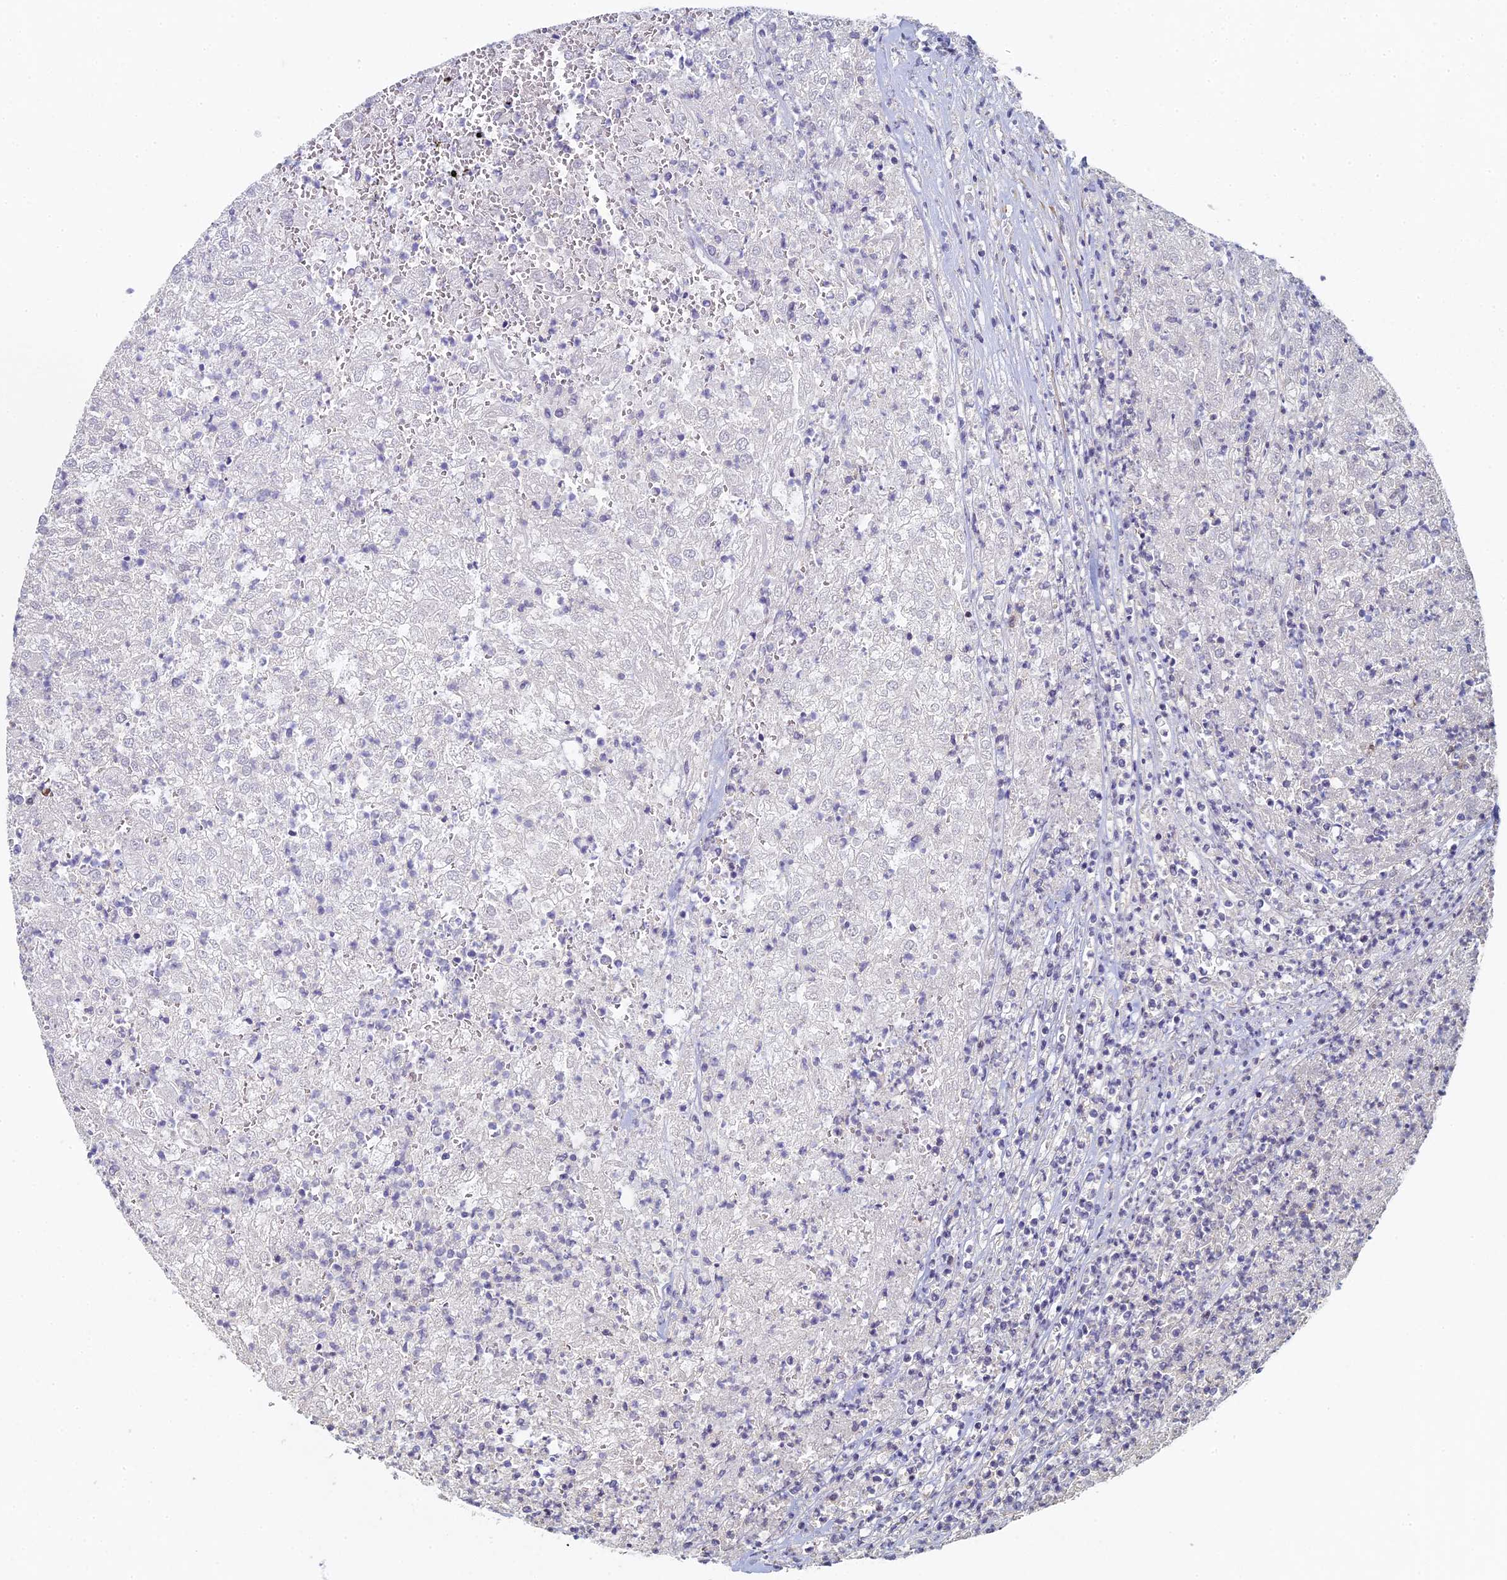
{"staining": {"intensity": "negative", "quantity": "none", "location": "none"}, "tissue": "renal cancer", "cell_type": "Tumor cells", "image_type": "cancer", "snomed": [{"axis": "morphology", "description": "Adenocarcinoma, NOS"}, {"axis": "topography", "description": "Kidney"}], "caption": "Immunohistochemical staining of human renal cancer (adenocarcinoma) exhibits no significant staining in tumor cells. The staining was performed using DAB to visualize the protein expression in brown, while the nuclei were stained in blue with hematoxylin (Magnification: 20x).", "gene": "DIXDC1", "patient": {"sex": "female", "age": 54}}